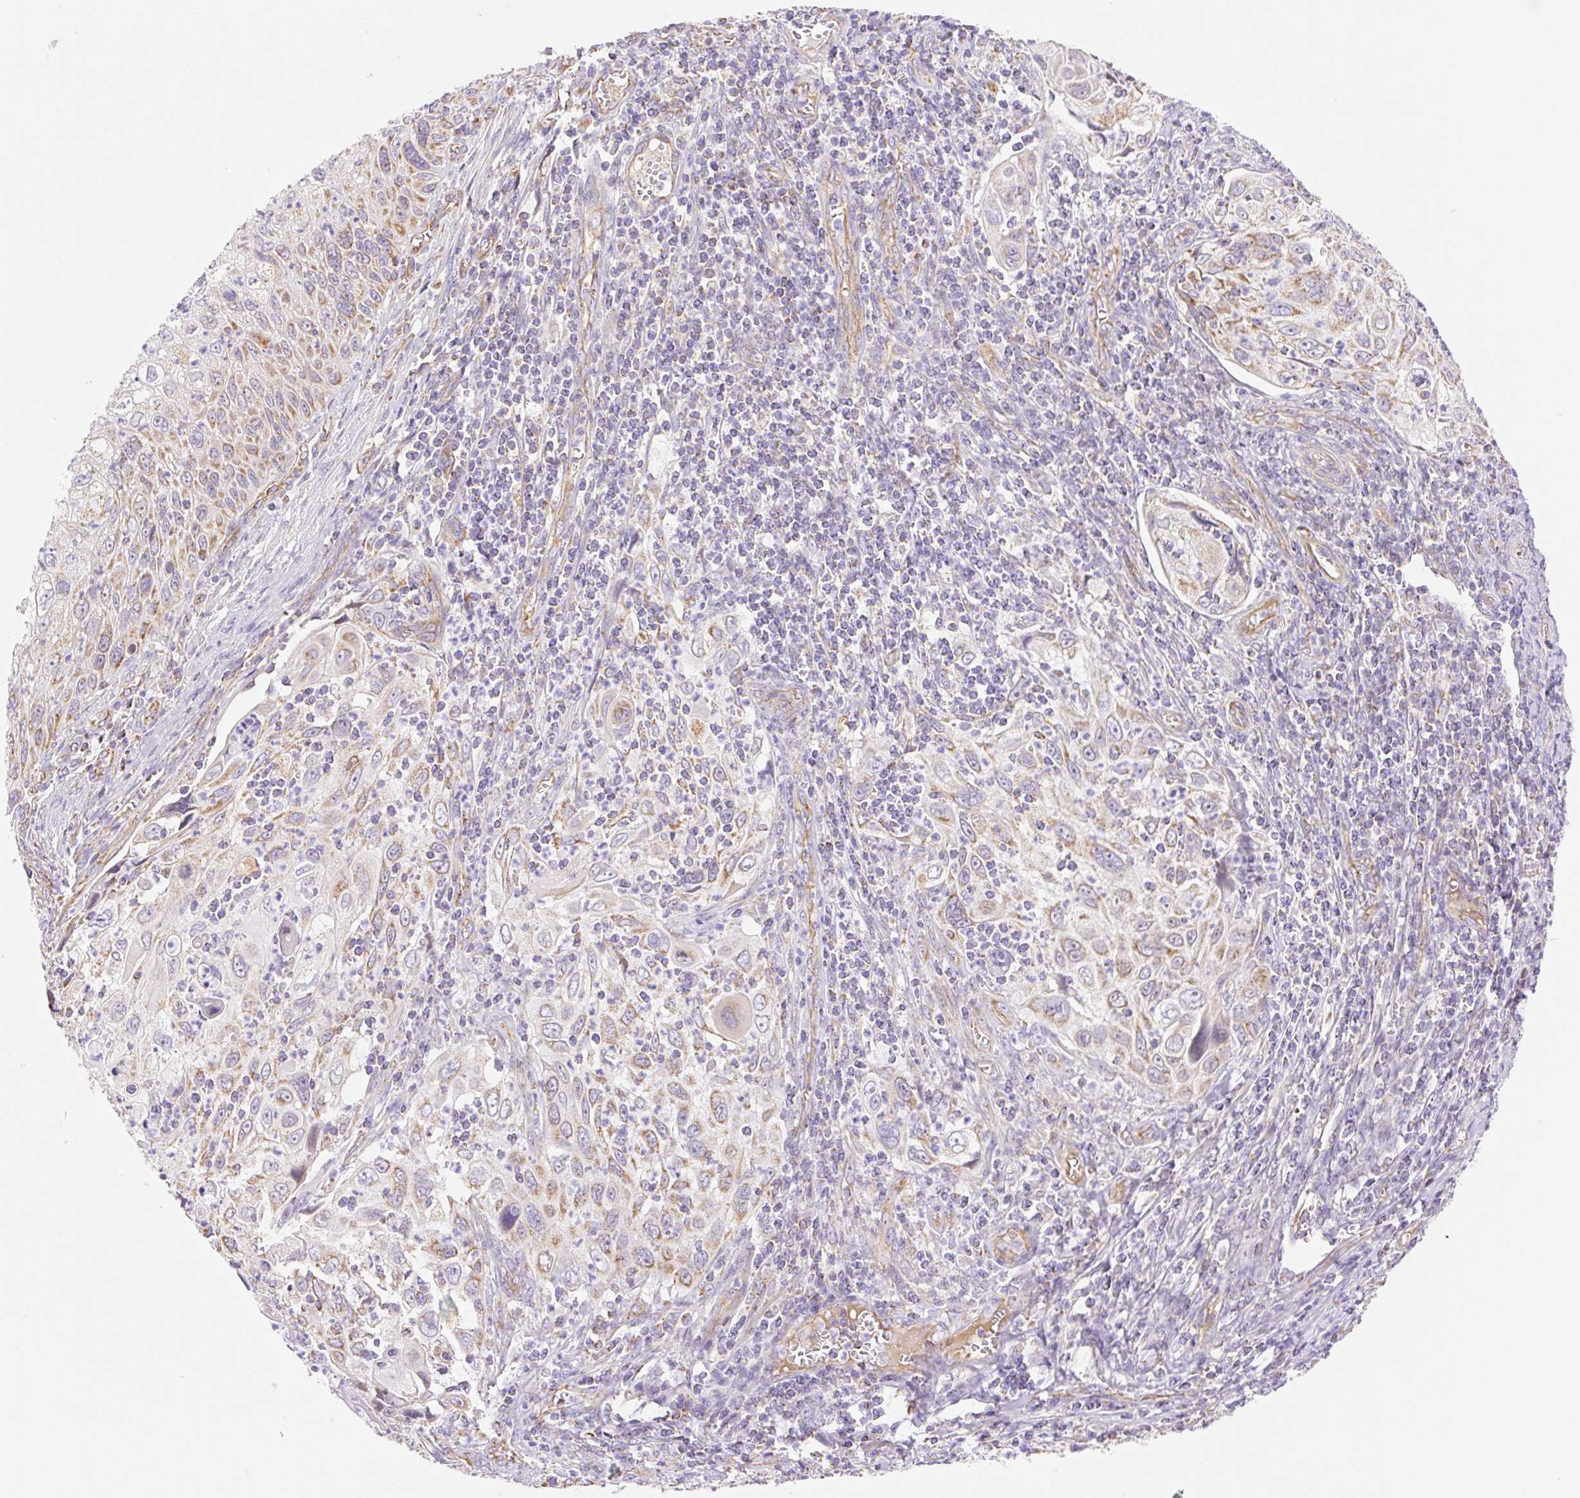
{"staining": {"intensity": "moderate", "quantity": "<25%", "location": "cytoplasmic/membranous"}, "tissue": "cervical cancer", "cell_type": "Tumor cells", "image_type": "cancer", "snomed": [{"axis": "morphology", "description": "Squamous cell carcinoma, NOS"}, {"axis": "topography", "description": "Cervix"}], "caption": "Cervical cancer (squamous cell carcinoma) stained with immunohistochemistry (IHC) demonstrates moderate cytoplasmic/membranous expression in about <25% of tumor cells. (DAB (3,3'-diaminobenzidine) IHC with brightfield microscopy, high magnification).", "gene": "ESAM", "patient": {"sex": "female", "age": 70}}